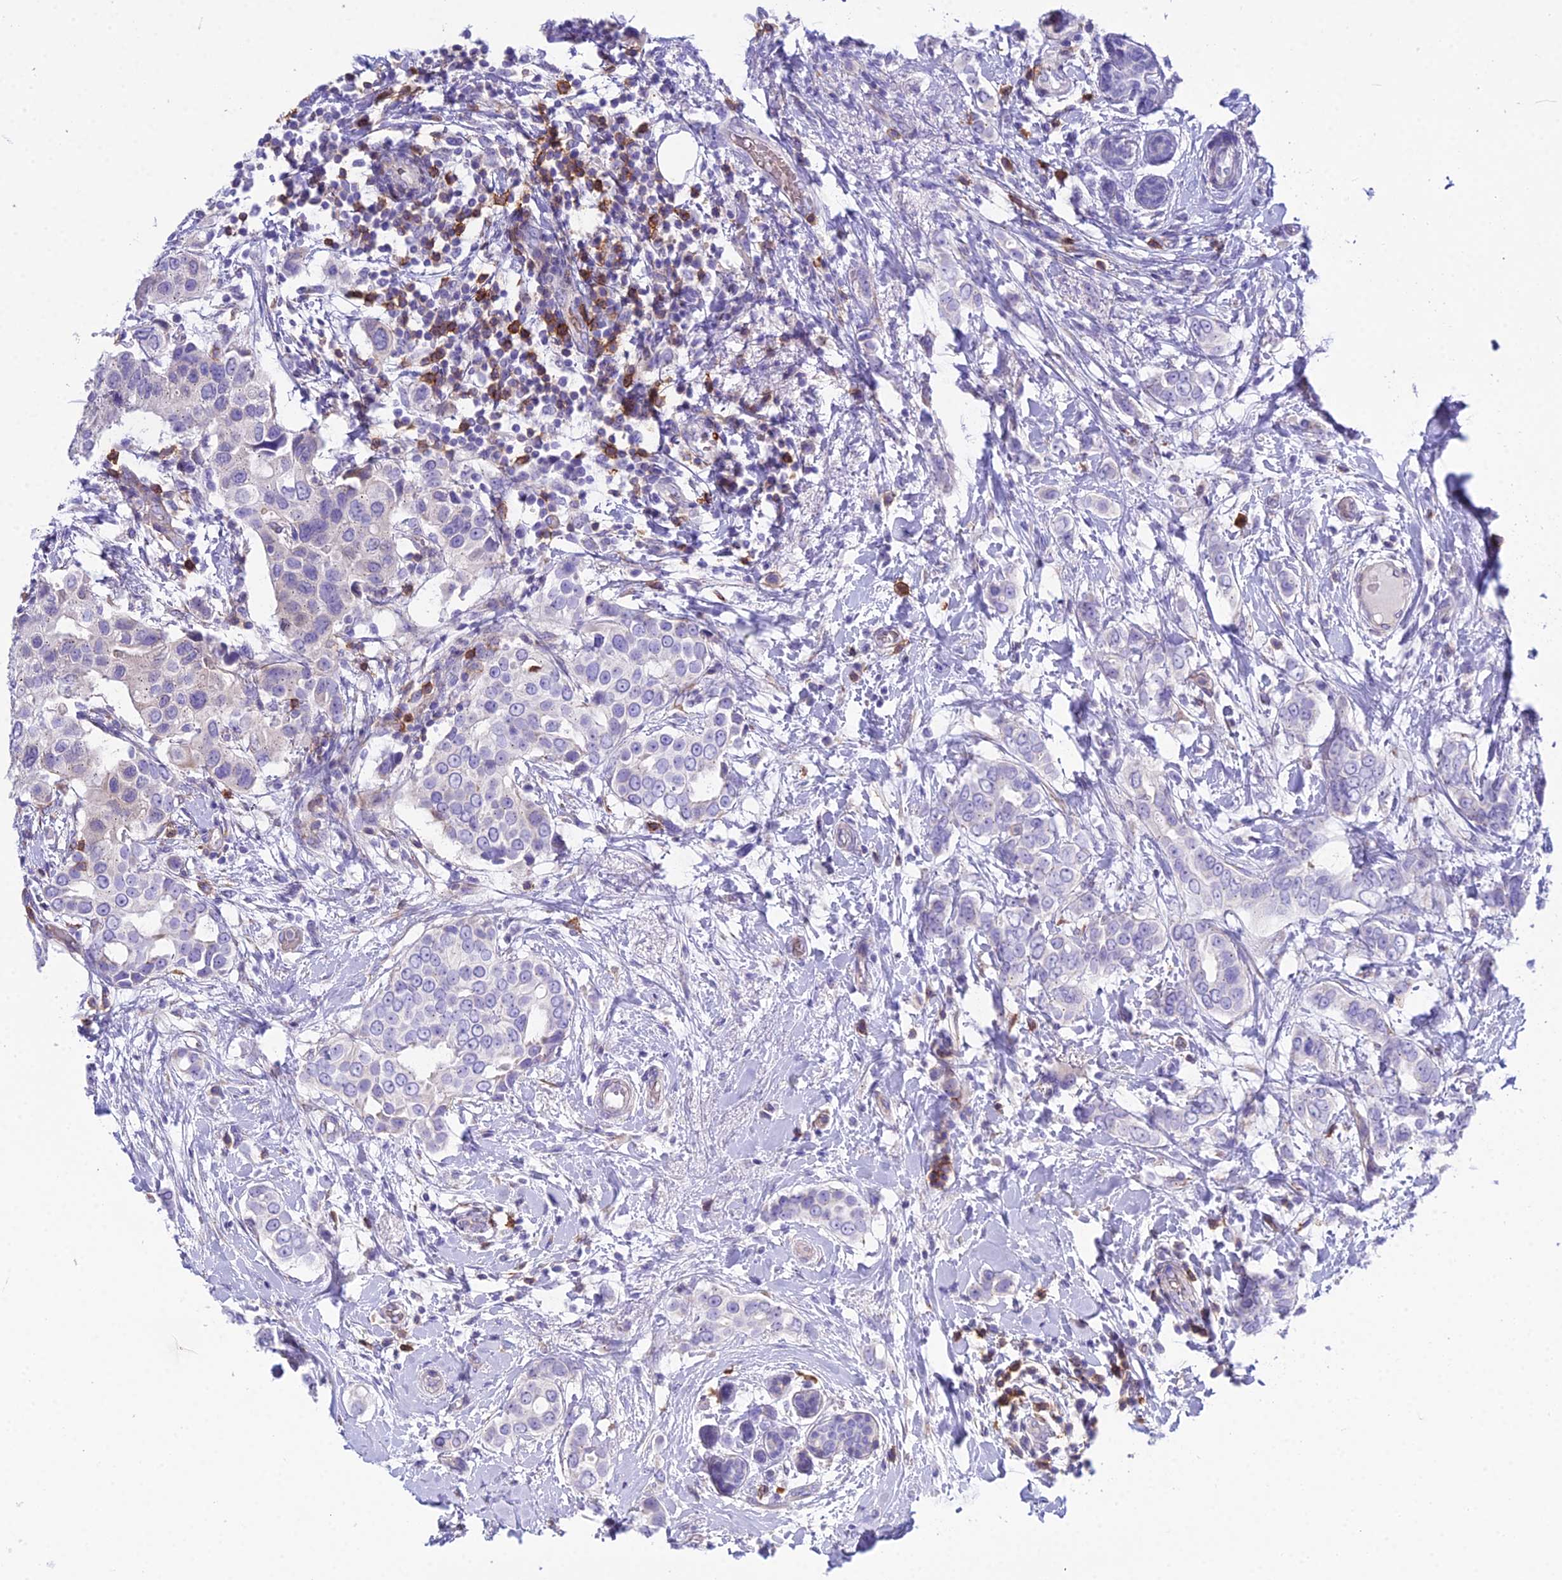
{"staining": {"intensity": "negative", "quantity": "none", "location": "none"}, "tissue": "breast cancer", "cell_type": "Tumor cells", "image_type": "cancer", "snomed": [{"axis": "morphology", "description": "Lobular carcinoma"}, {"axis": "topography", "description": "Breast"}], "caption": "A high-resolution image shows IHC staining of breast lobular carcinoma, which reveals no significant positivity in tumor cells. The staining was performed using DAB to visualize the protein expression in brown, while the nuclei were stained in blue with hematoxylin (Magnification: 20x).", "gene": "OR1Q1", "patient": {"sex": "female", "age": 51}}